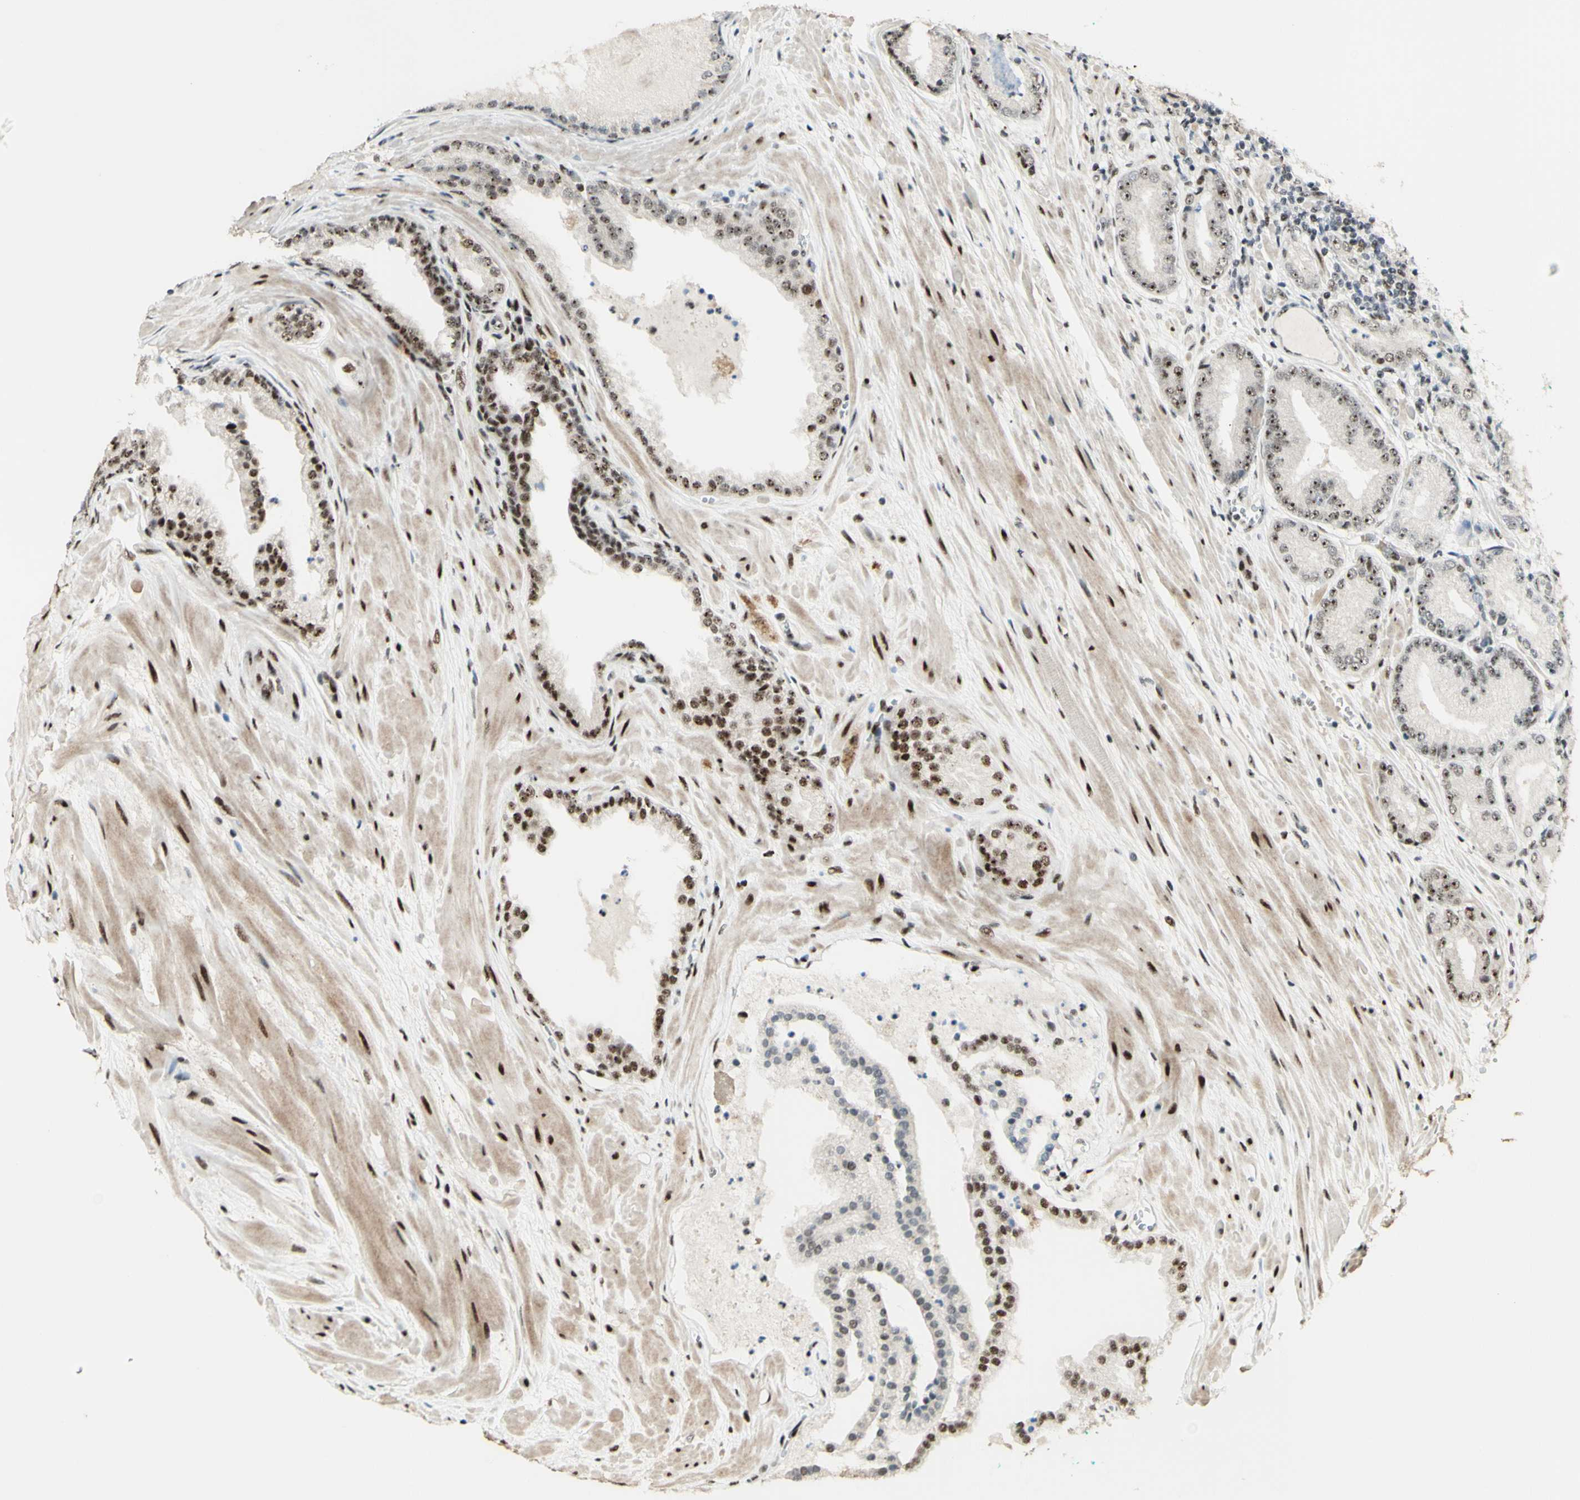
{"staining": {"intensity": "moderate", "quantity": "<25%", "location": "nuclear"}, "tissue": "prostate cancer", "cell_type": "Tumor cells", "image_type": "cancer", "snomed": [{"axis": "morphology", "description": "Adenocarcinoma, High grade"}, {"axis": "topography", "description": "Prostate"}], "caption": "Adenocarcinoma (high-grade) (prostate) stained with a brown dye shows moderate nuclear positive expression in about <25% of tumor cells.", "gene": "DHX9", "patient": {"sex": "male", "age": 59}}